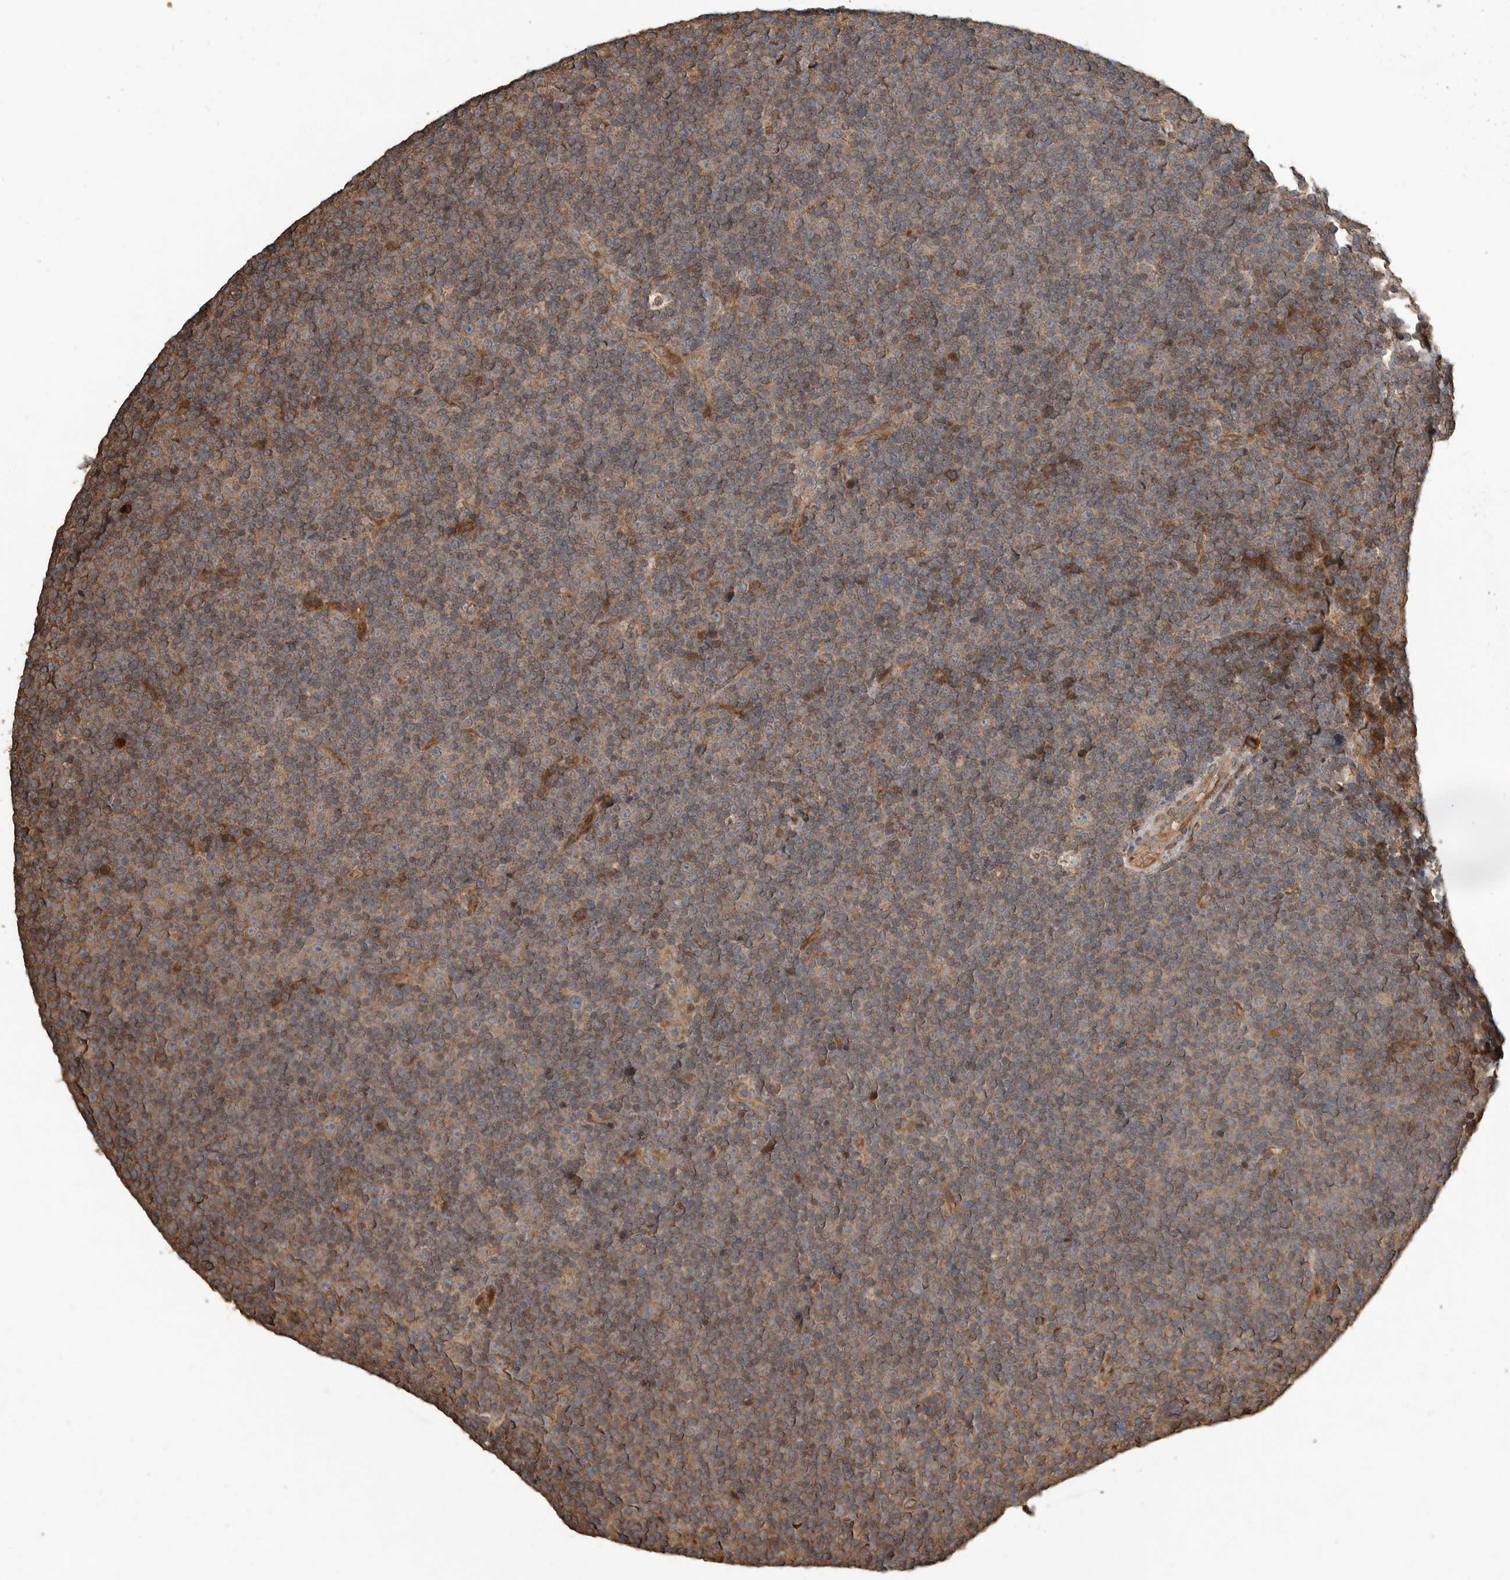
{"staining": {"intensity": "weak", "quantity": "25%-75%", "location": "cytoplasmic/membranous"}, "tissue": "lymphoma", "cell_type": "Tumor cells", "image_type": "cancer", "snomed": [{"axis": "morphology", "description": "Malignant lymphoma, non-Hodgkin's type, Low grade"}, {"axis": "topography", "description": "Lymph node"}], "caption": "Lymphoma stained for a protein displays weak cytoplasmic/membranous positivity in tumor cells.", "gene": "RNF207", "patient": {"sex": "female", "age": 67}}